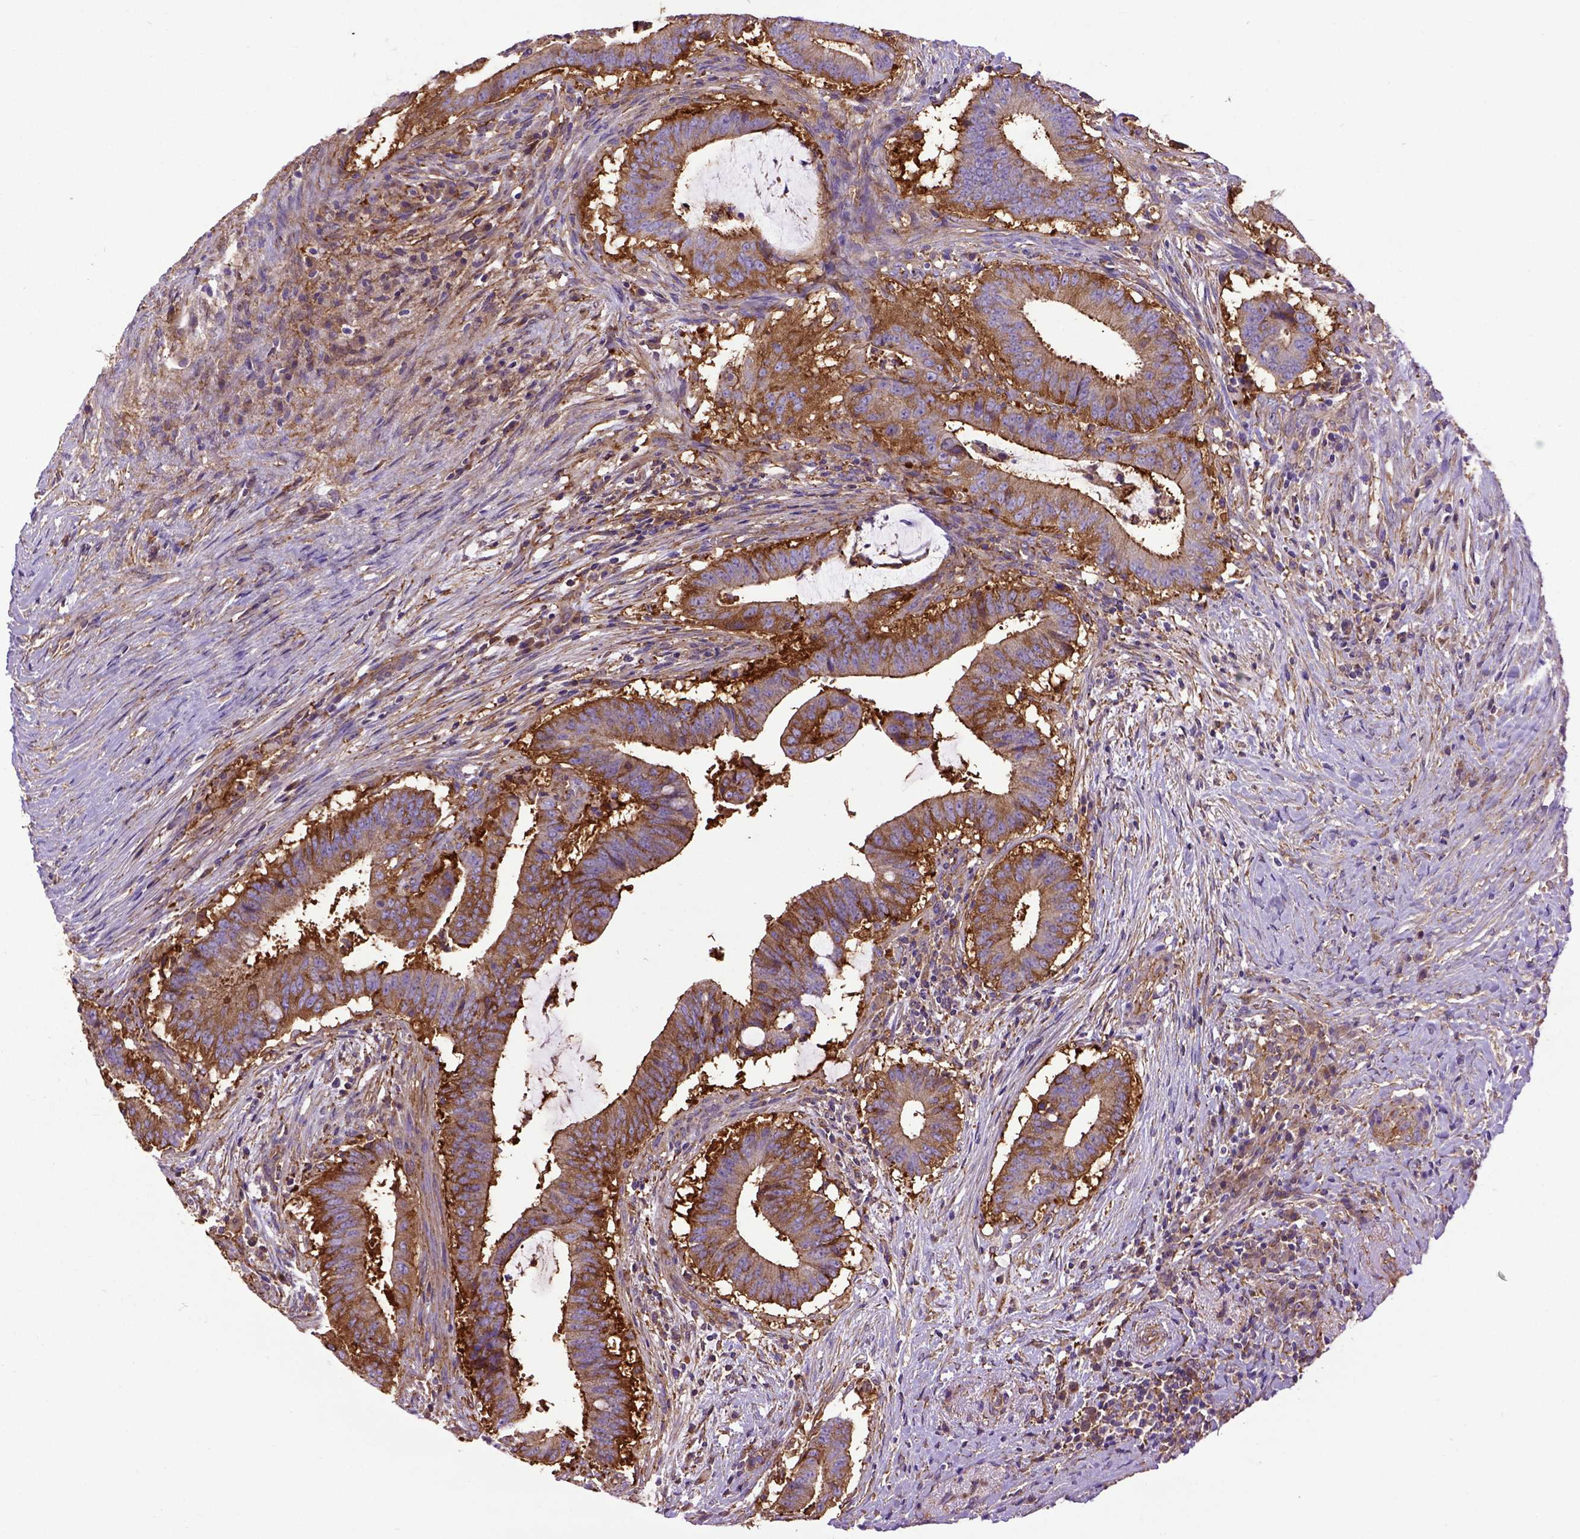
{"staining": {"intensity": "strong", "quantity": ">75%", "location": "cytoplasmic/membranous"}, "tissue": "colorectal cancer", "cell_type": "Tumor cells", "image_type": "cancer", "snomed": [{"axis": "morphology", "description": "Adenocarcinoma, NOS"}, {"axis": "topography", "description": "Colon"}], "caption": "An immunohistochemistry (IHC) micrograph of neoplastic tissue is shown. Protein staining in brown shows strong cytoplasmic/membranous positivity in colorectal cancer within tumor cells.", "gene": "MVP", "patient": {"sex": "female", "age": 43}}